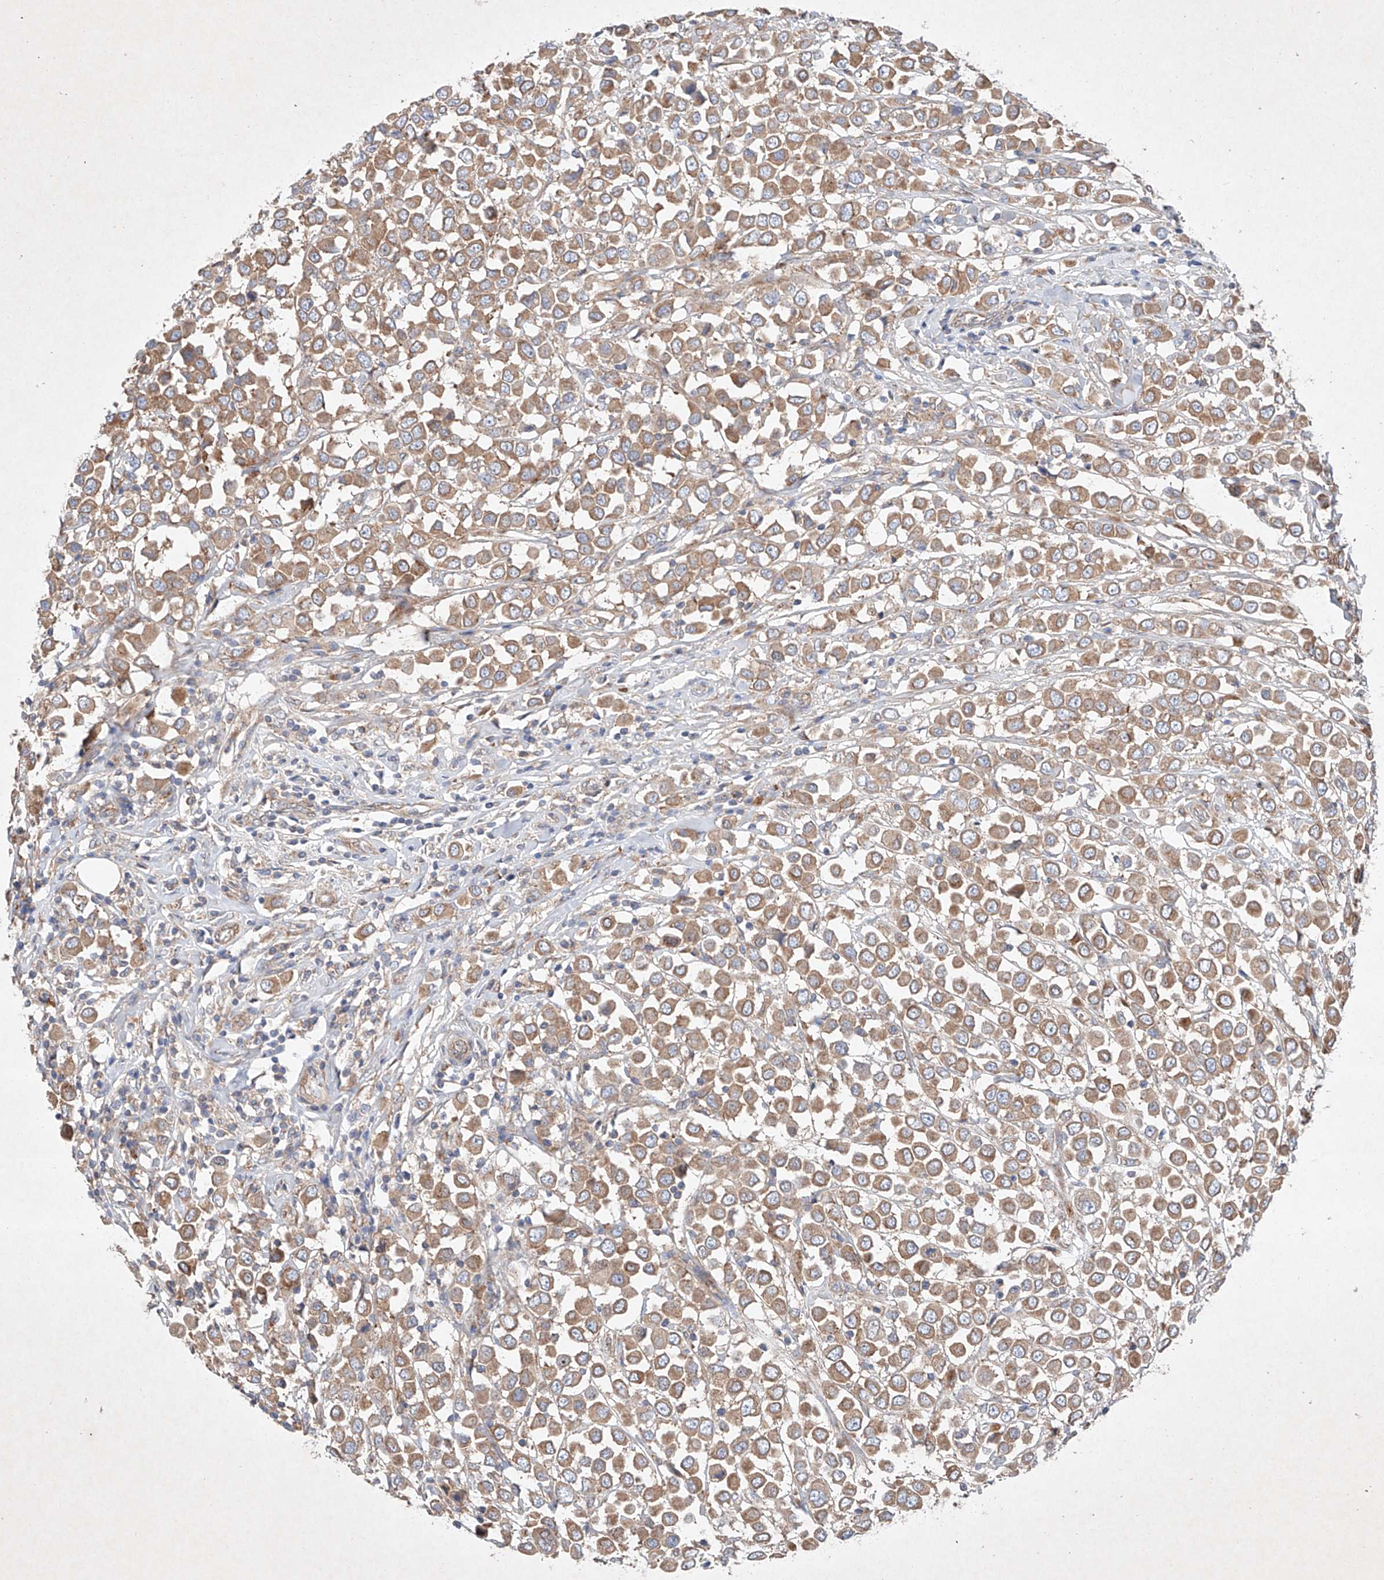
{"staining": {"intensity": "moderate", "quantity": ">75%", "location": "cytoplasmic/membranous"}, "tissue": "breast cancer", "cell_type": "Tumor cells", "image_type": "cancer", "snomed": [{"axis": "morphology", "description": "Duct carcinoma"}, {"axis": "topography", "description": "Breast"}], "caption": "Breast infiltrating ductal carcinoma stained with a protein marker displays moderate staining in tumor cells.", "gene": "FASTK", "patient": {"sex": "female", "age": 61}}